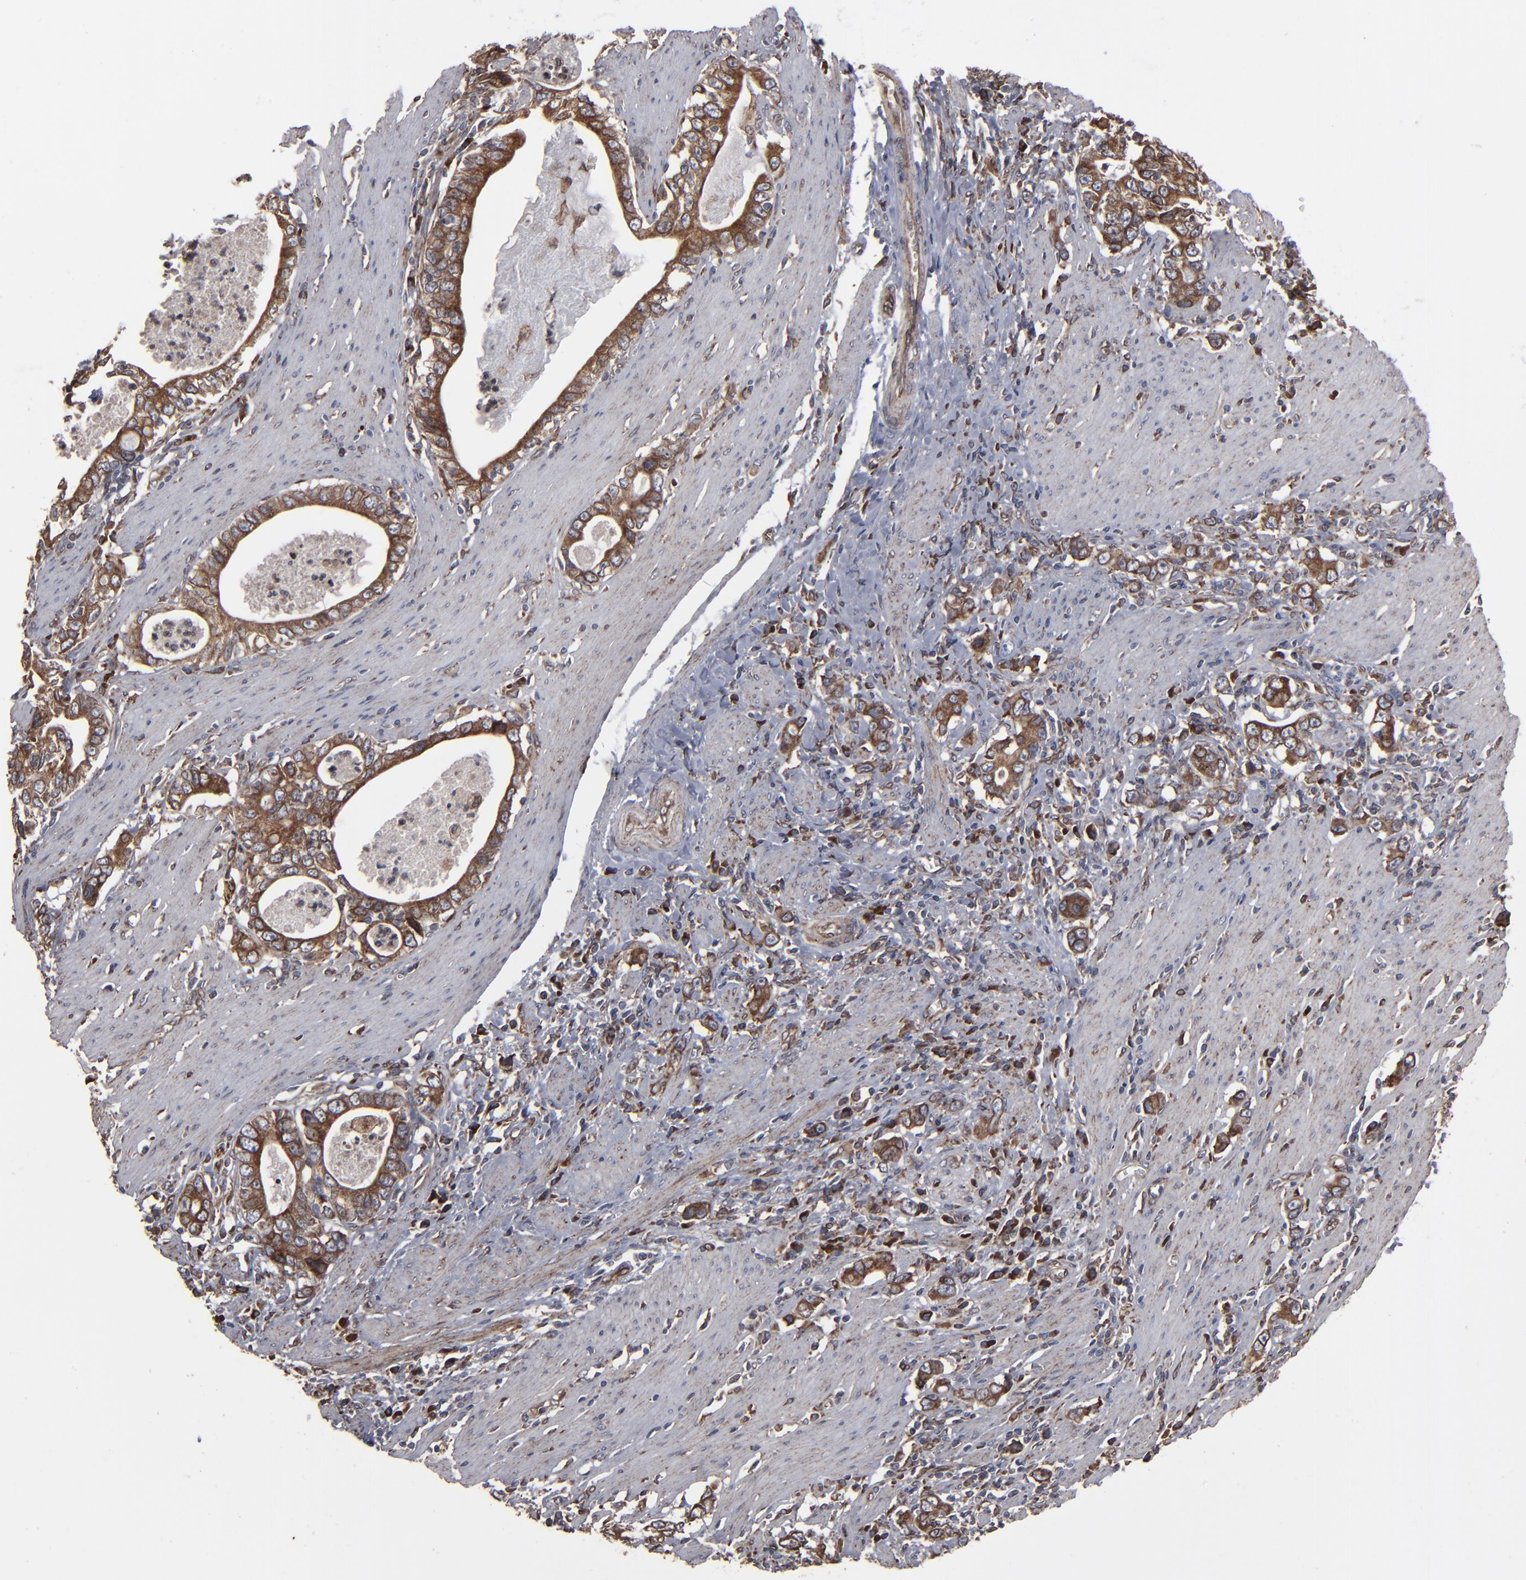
{"staining": {"intensity": "moderate", "quantity": ">75%", "location": "cytoplasmic/membranous"}, "tissue": "stomach cancer", "cell_type": "Tumor cells", "image_type": "cancer", "snomed": [{"axis": "morphology", "description": "Adenocarcinoma, NOS"}, {"axis": "topography", "description": "Stomach, lower"}], "caption": "A high-resolution image shows immunohistochemistry (IHC) staining of stomach cancer (adenocarcinoma), which demonstrates moderate cytoplasmic/membranous expression in about >75% of tumor cells. (brown staining indicates protein expression, while blue staining denotes nuclei).", "gene": "CNIH1", "patient": {"sex": "female", "age": 72}}